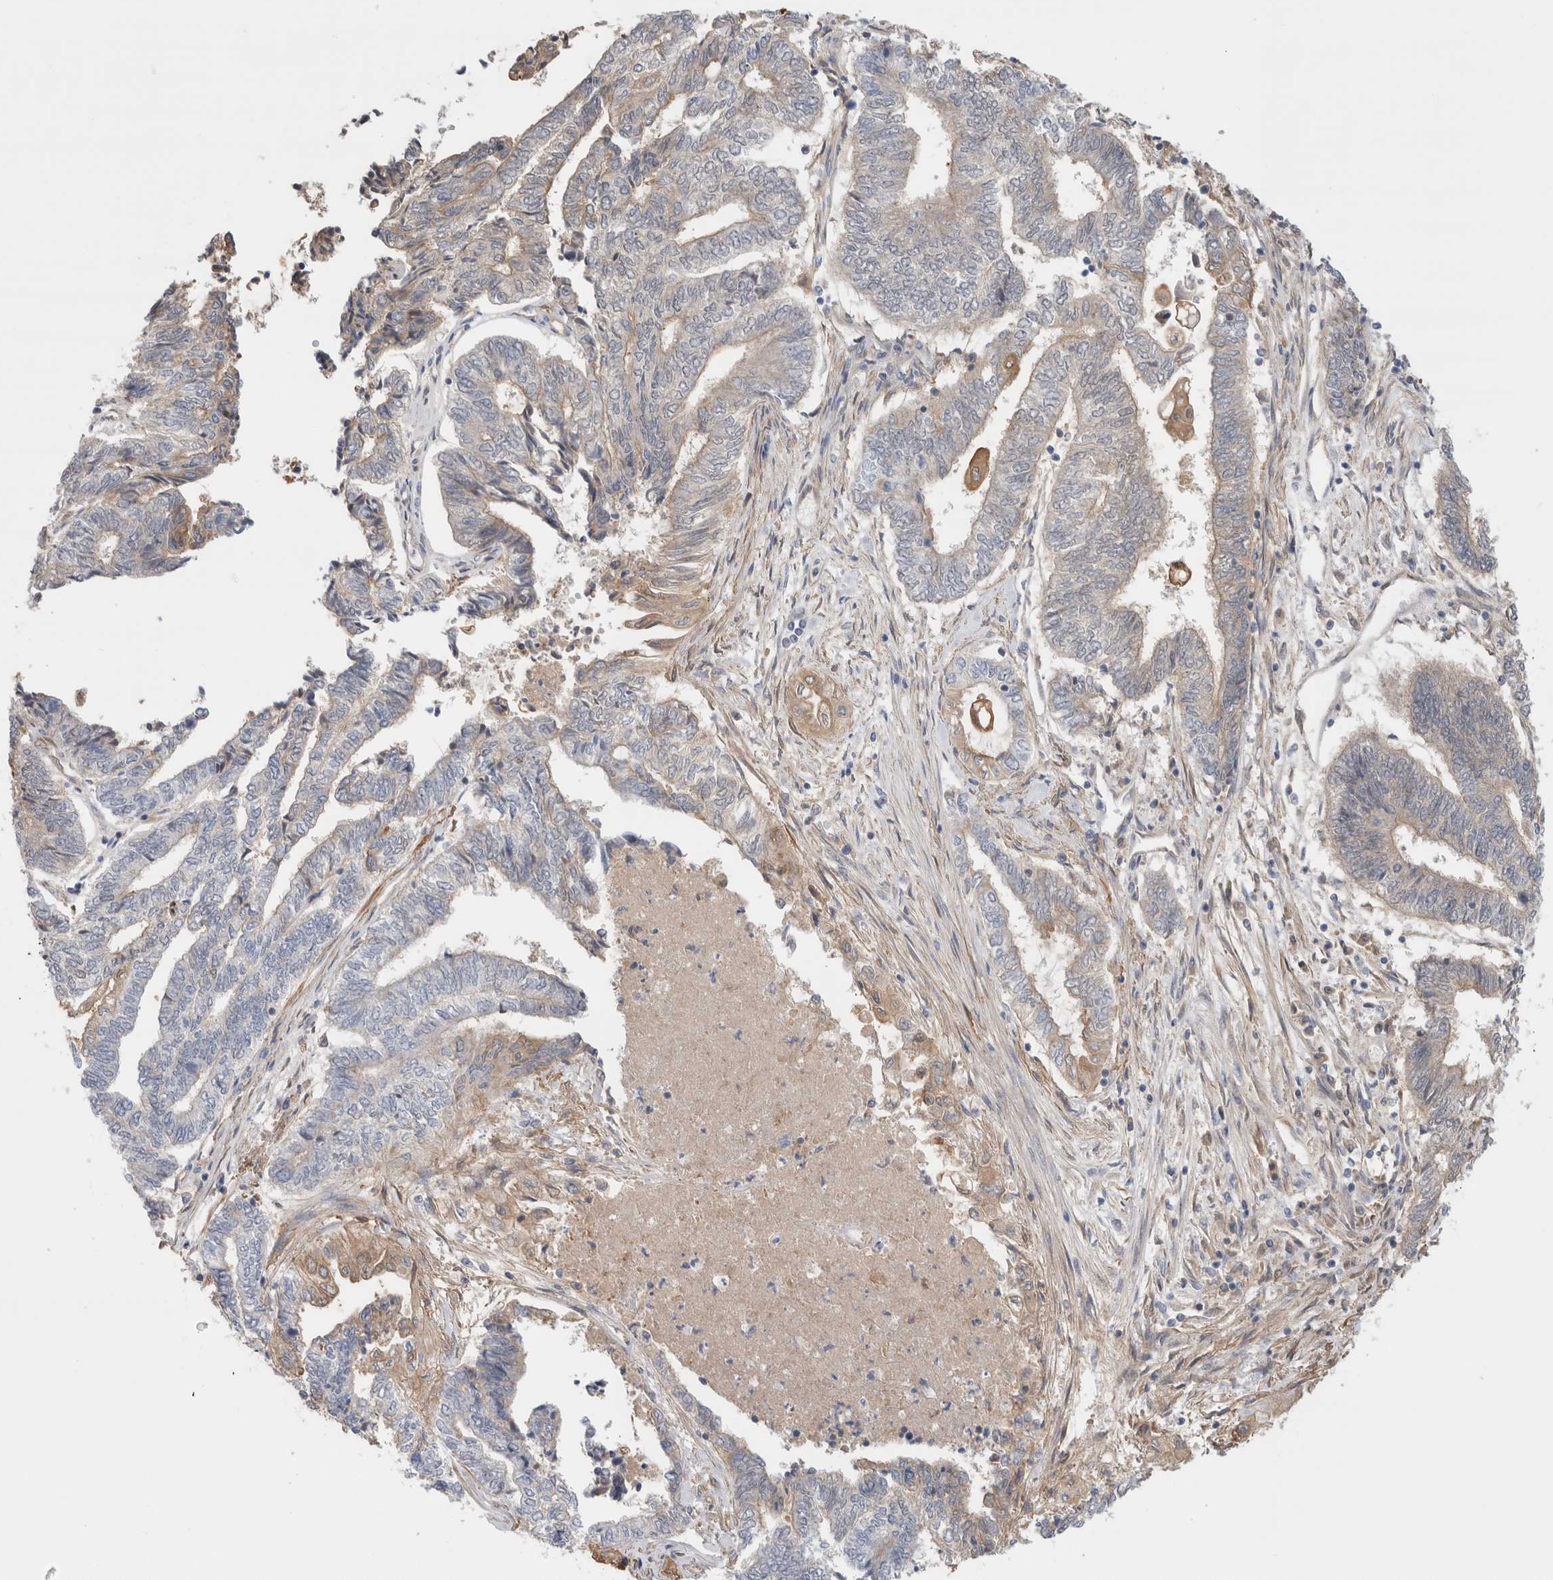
{"staining": {"intensity": "moderate", "quantity": "25%-75%", "location": "cytoplasmic/membranous"}, "tissue": "endometrial cancer", "cell_type": "Tumor cells", "image_type": "cancer", "snomed": [{"axis": "morphology", "description": "Adenocarcinoma, NOS"}, {"axis": "topography", "description": "Uterus"}, {"axis": "topography", "description": "Endometrium"}], "caption": "Immunohistochemical staining of human endometrial cancer (adenocarcinoma) shows medium levels of moderate cytoplasmic/membranous protein staining in about 25%-75% of tumor cells. Nuclei are stained in blue.", "gene": "CFI", "patient": {"sex": "female", "age": 70}}